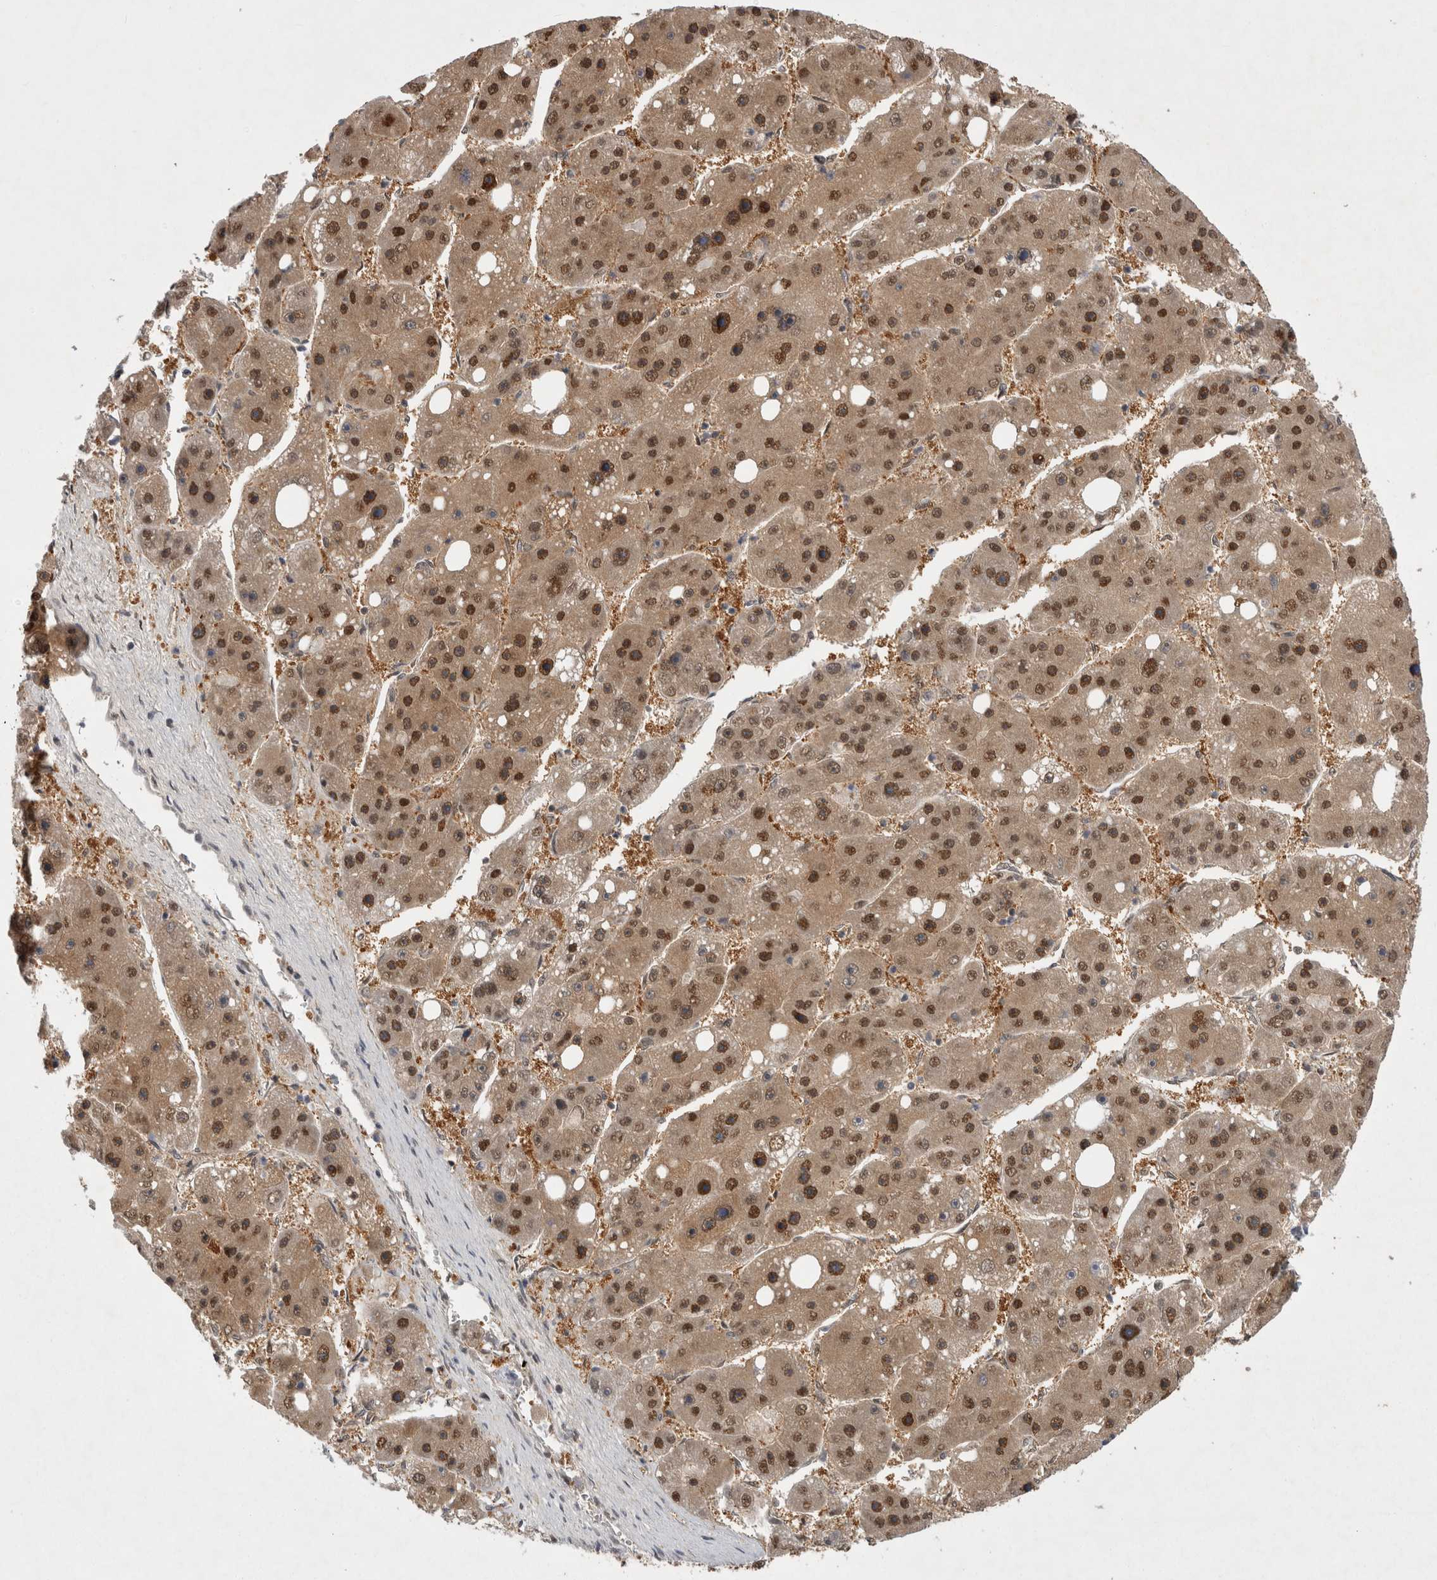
{"staining": {"intensity": "moderate", "quantity": ">75%", "location": "cytoplasmic/membranous,nuclear"}, "tissue": "liver cancer", "cell_type": "Tumor cells", "image_type": "cancer", "snomed": [{"axis": "morphology", "description": "Carcinoma, Hepatocellular, NOS"}, {"axis": "topography", "description": "Liver"}], "caption": "This image reveals immunohistochemistry staining of liver hepatocellular carcinoma, with medium moderate cytoplasmic/membranous and nuclear expression in about >75% of tumor cells.", "gene": "PSMB2", "patient": {"sex": "female", "age": 61}}